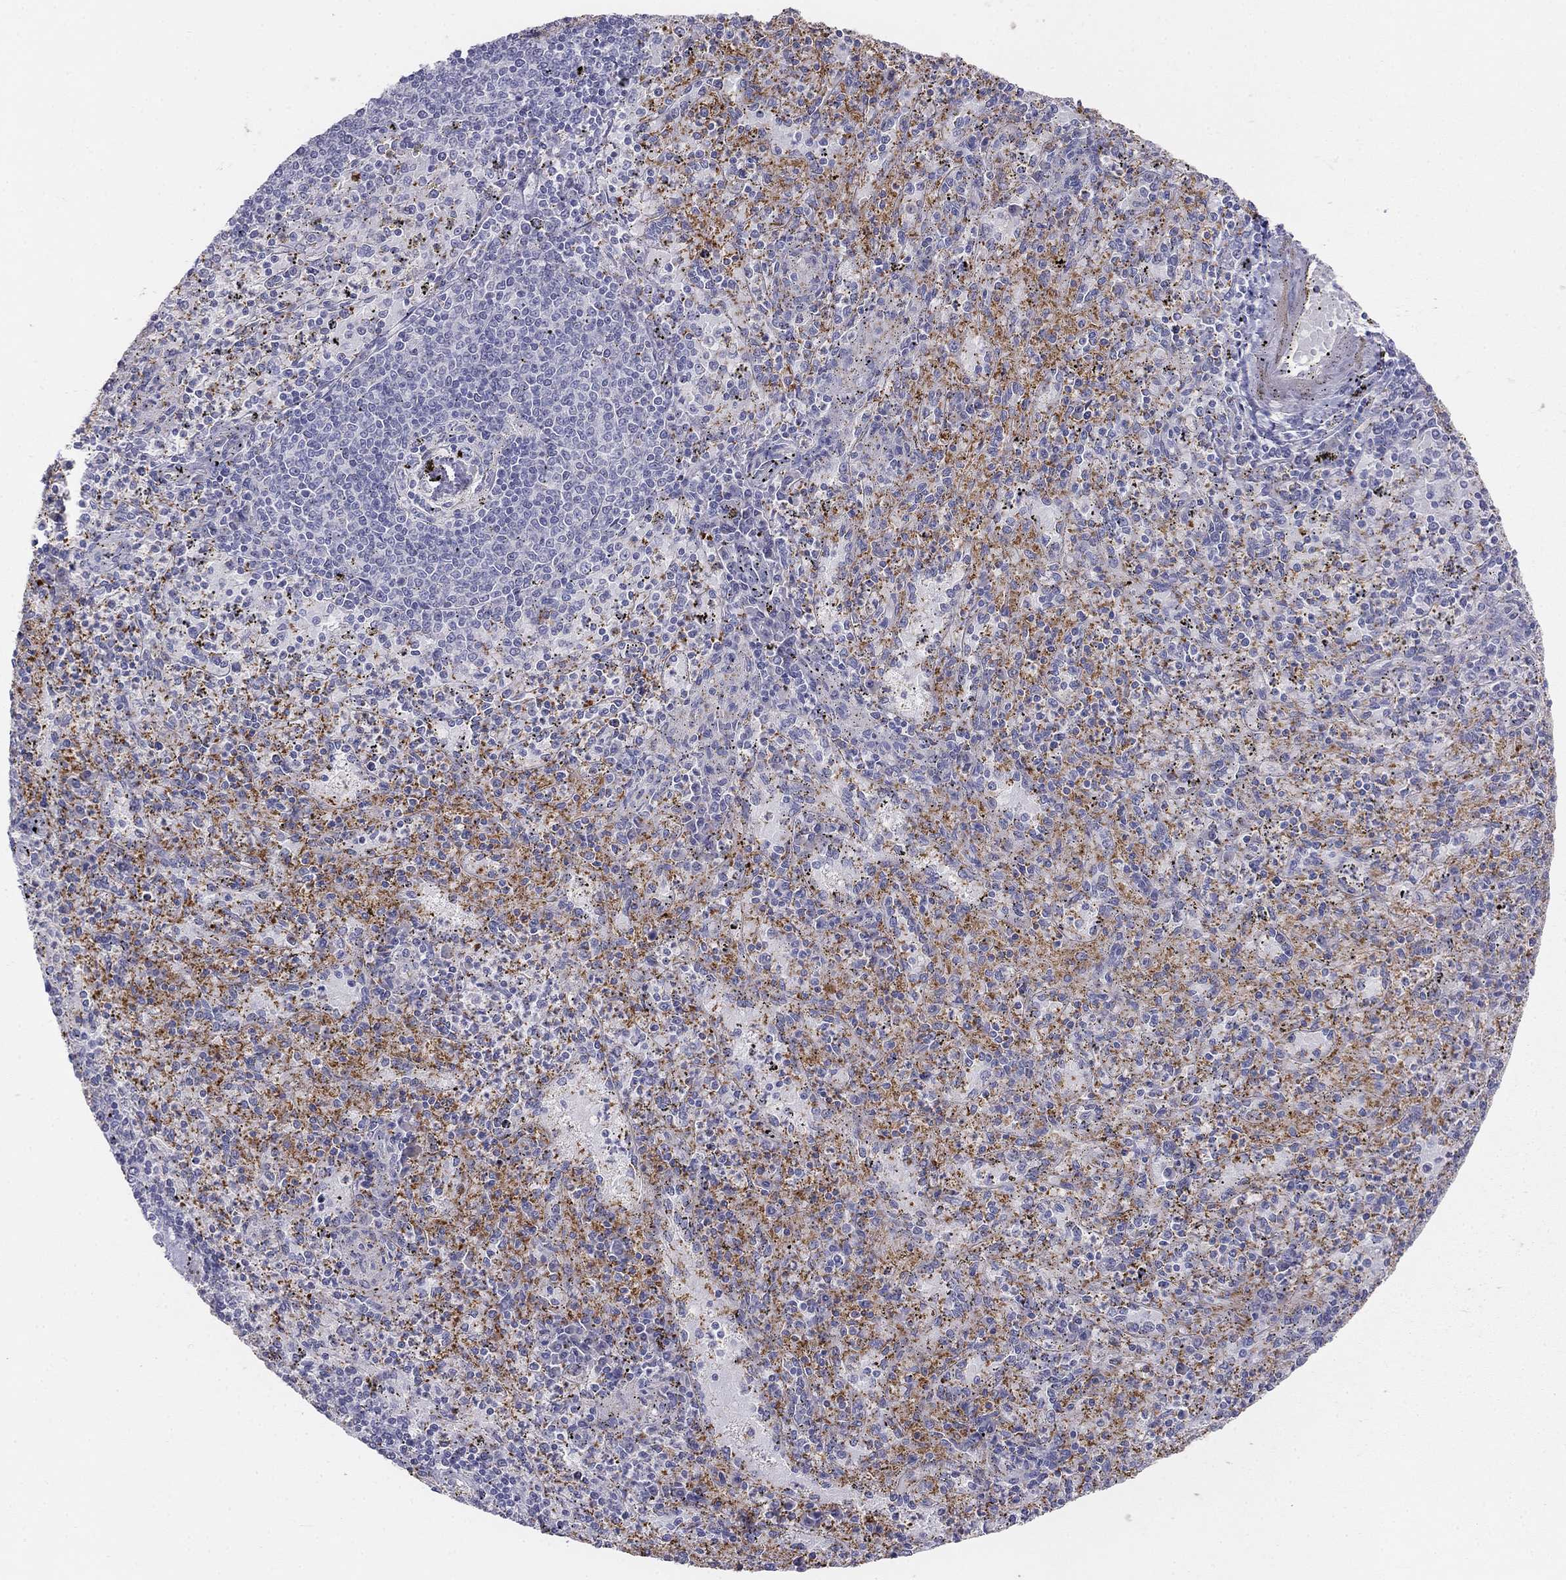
{"staining": {"intensity": "negative", "quantity": "none", "location": "none"}, "tissue": "spleen", "cell_type": "Cells in red pulp", "image_type": "normal", "snomed": [{"axis": "morphology", "description": "Normal tissue, NOS"}, {"axis": "topography", "description": "Spleen"}], "caption": "This is an immunohistochemistry image of benign spleen. There is no expression in cells in red pulp.", "gene": "MGAT4C", "patient": {"sex": "male", "age": 60}}